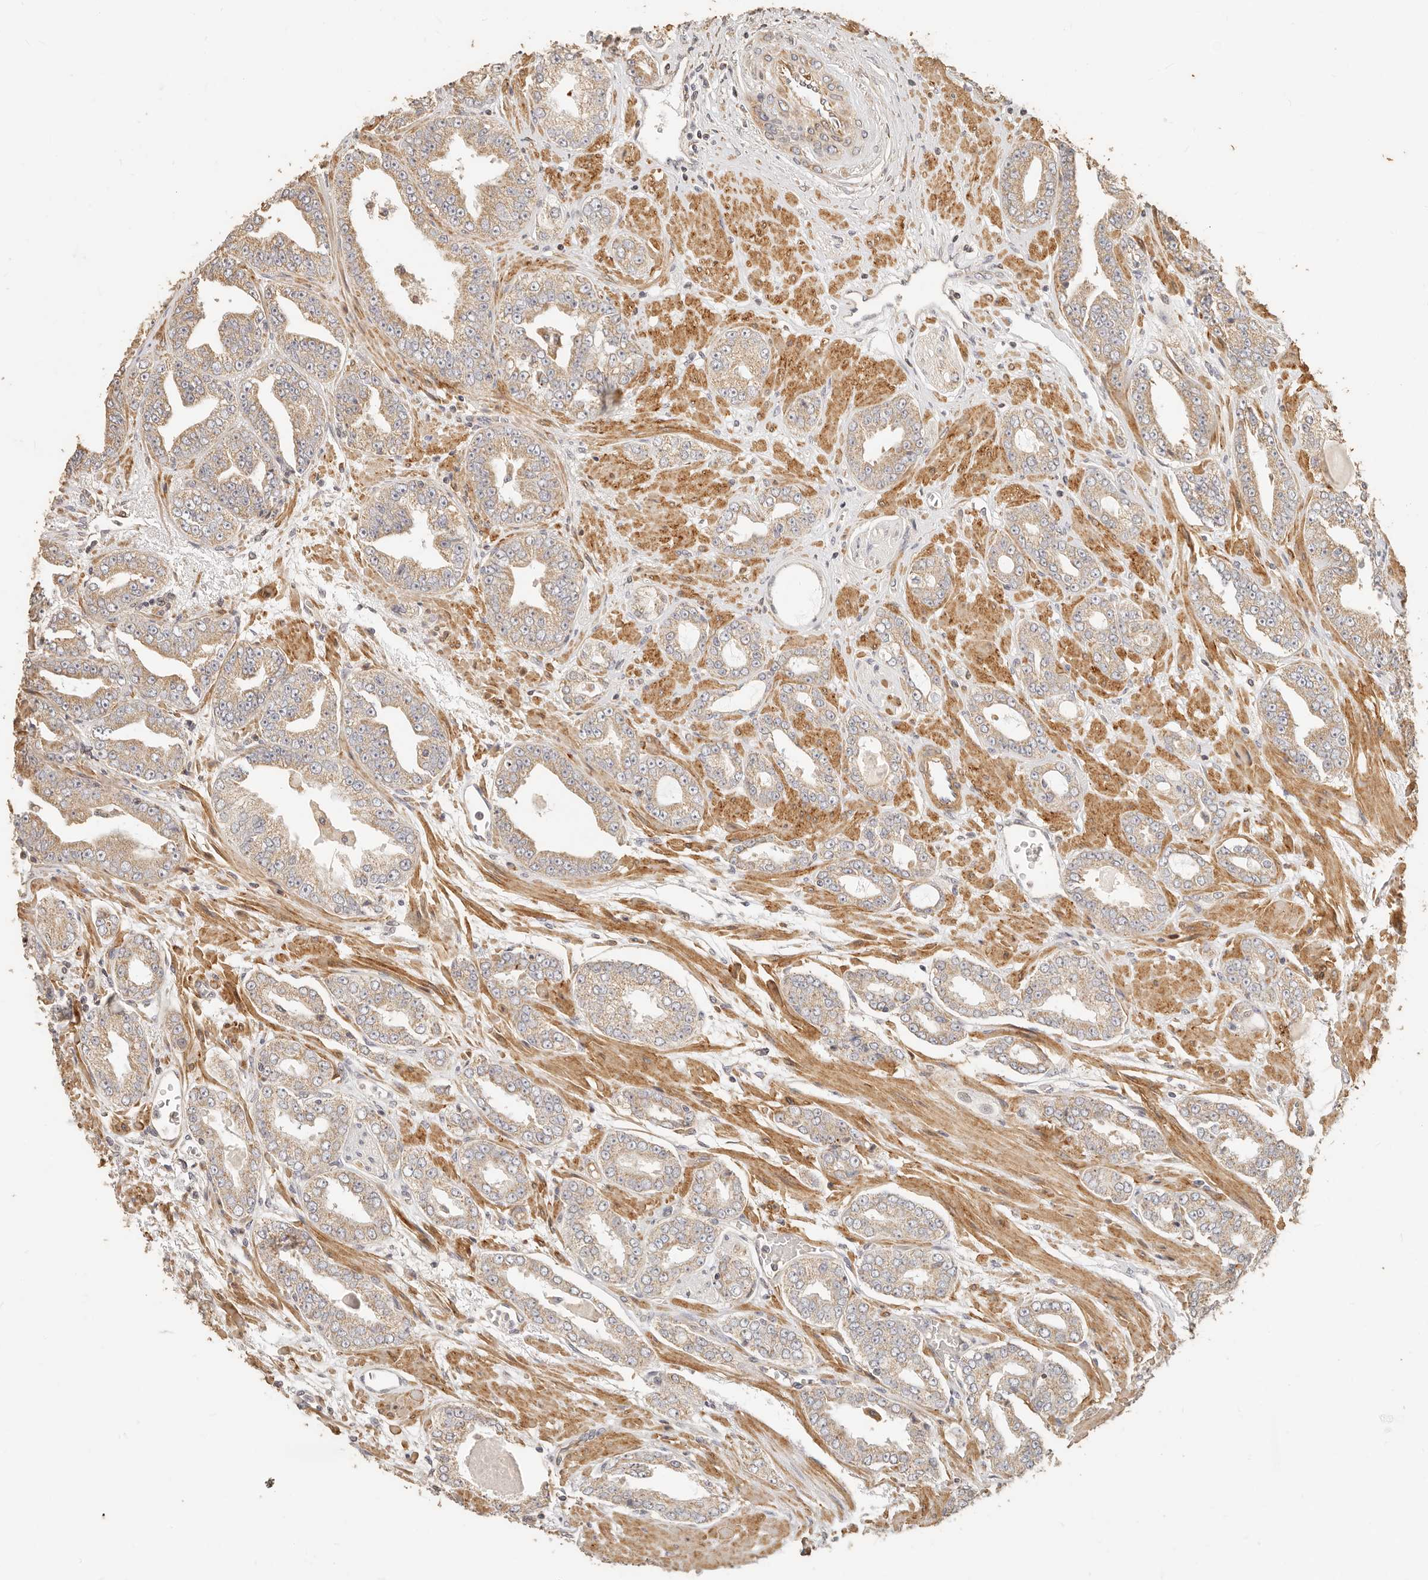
{"staining": {"intensity": "weak", "quantity": "25%-75%", "location": "cytoplasmic/membranous"}, "tissue": "prostate cancer", "cell_type": "Tumor cells", "image_type": "cancer", "snomed": [{"axis": "morphology", "description": "Adenocarcinoma, High grade"}, {"axis": "topography", "description": "Prostate"}], "caption": "Protein analysis of prostate high-grade adenocarcinoma tissue demonstrates weak cytoplasmic/membranous positivity in approximately 25%-75% of tumor cells. (IHC, brightfield microscopy, high magnification).", "gene": "PTPN22", "patient": {"sex": "male", "age": 71}}